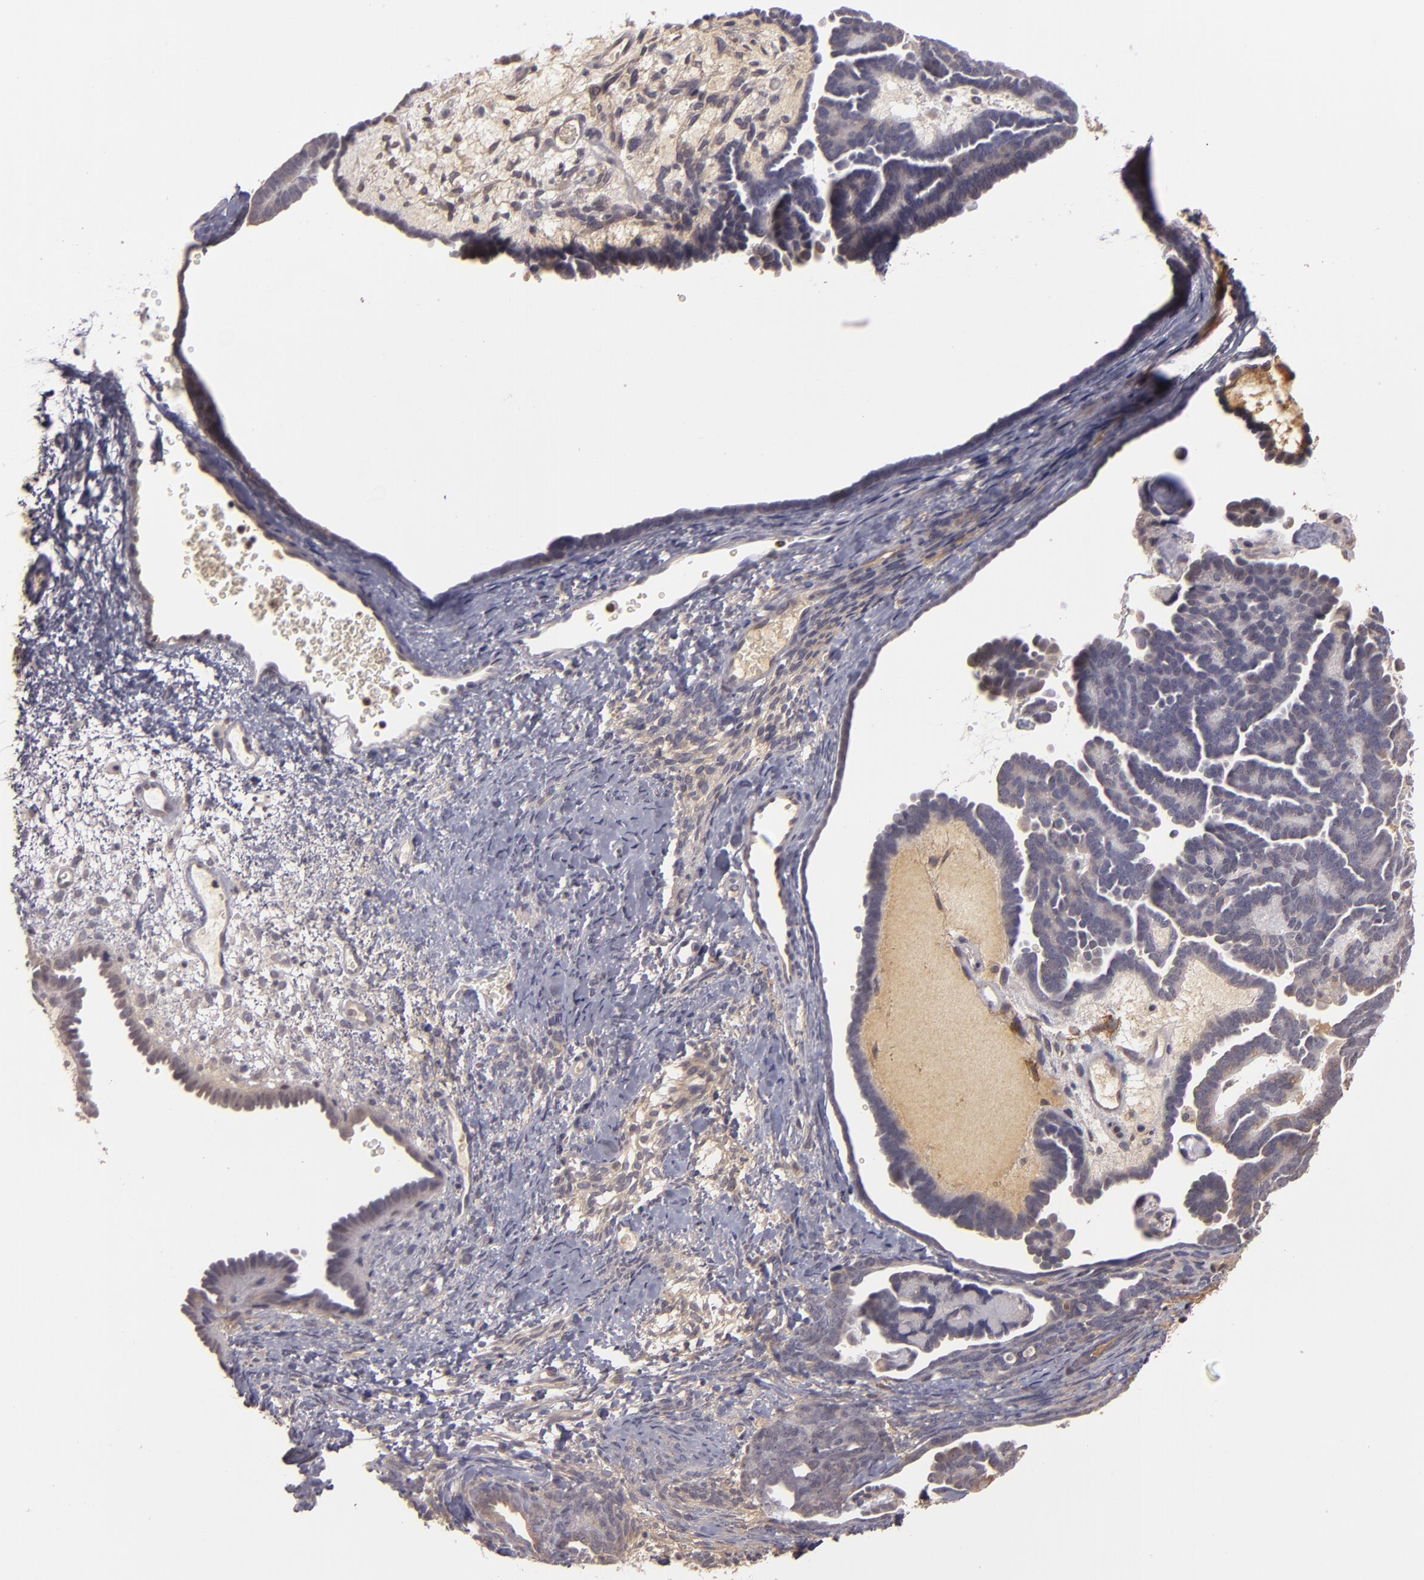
{"staining": {"intensity": "weak", "quantity": "25%-75%", "location": "cytoplasmic/membranous"}, "tissue": "endometrial cancer", "cell_type": "Tumor cells", "image_type": "cancer", "snomed": [{"axis": "morphology", "description": "Neoplasm, malignant, NOS"}, {"axis": "topography", "description": "Endometrium"}], "caption": "Protein expression analysis of human endometrial cancer (neoplasm (malignant)) reveals weak cytoplasmic/membranous positivity in approximately 25%-75% of tumor cells.", "gene": "LRG1", "patient": {"sex": "female", "age": 74}}